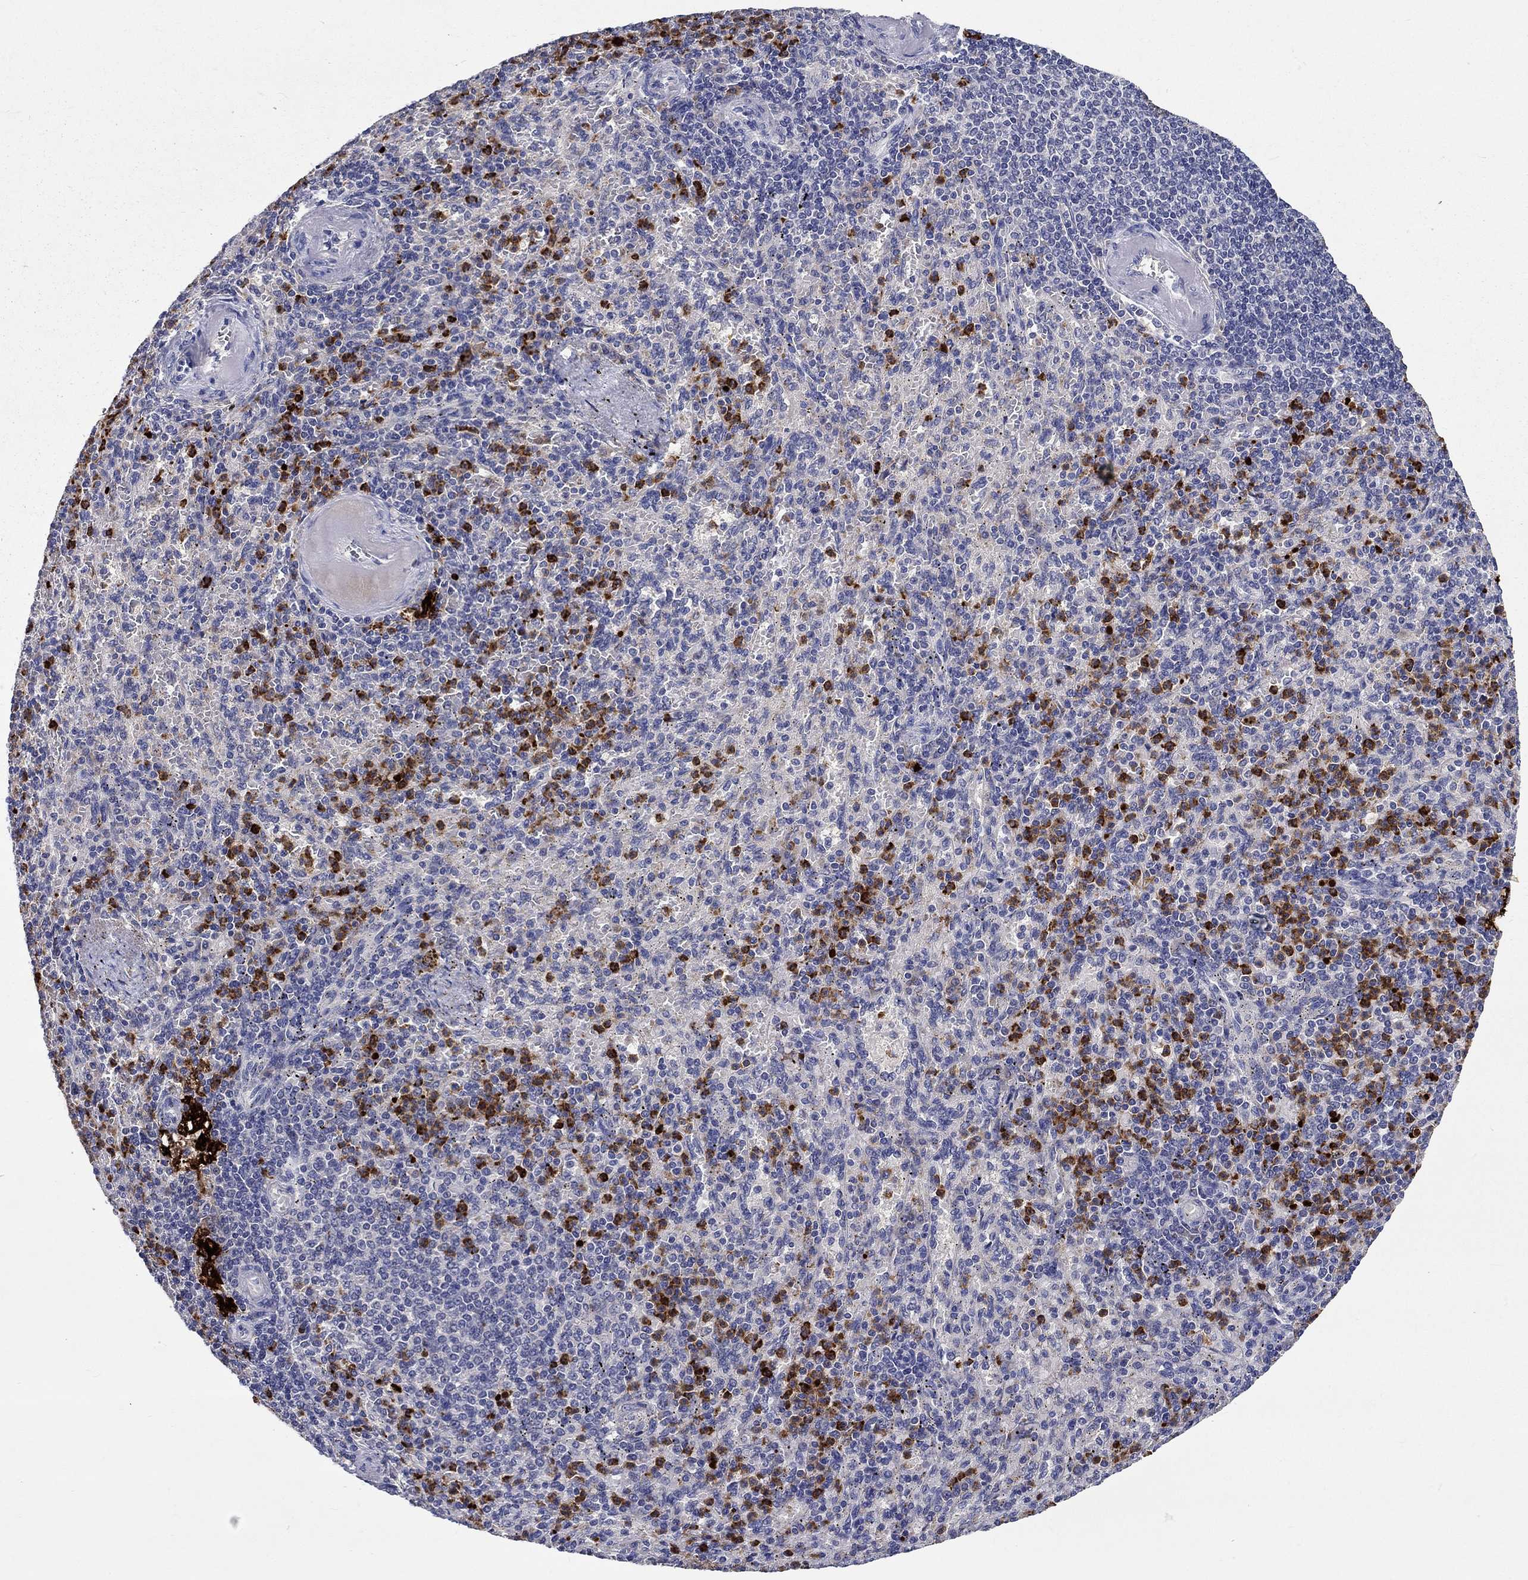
{"staining": {"intensity": "strong", "quantity": "<25%", "location": "cytoplasmic/membranous"}, "tissue": "spleen", "cell_type": "Cells in red pulp", "image_type": "normal", "snomed": [{"axis": "morphology", "description": "Normal tissue, NOS"}, {"axis": "topography", "description": "Spleen"}], "caption": "Cells in red pulp display medium levels of strong cytoplasmic/membranous staining in approximately <25% of cells in unremarkable human spleen.", "gene": "CHIT1", "patient": {"sex": "female", "age": 74}}